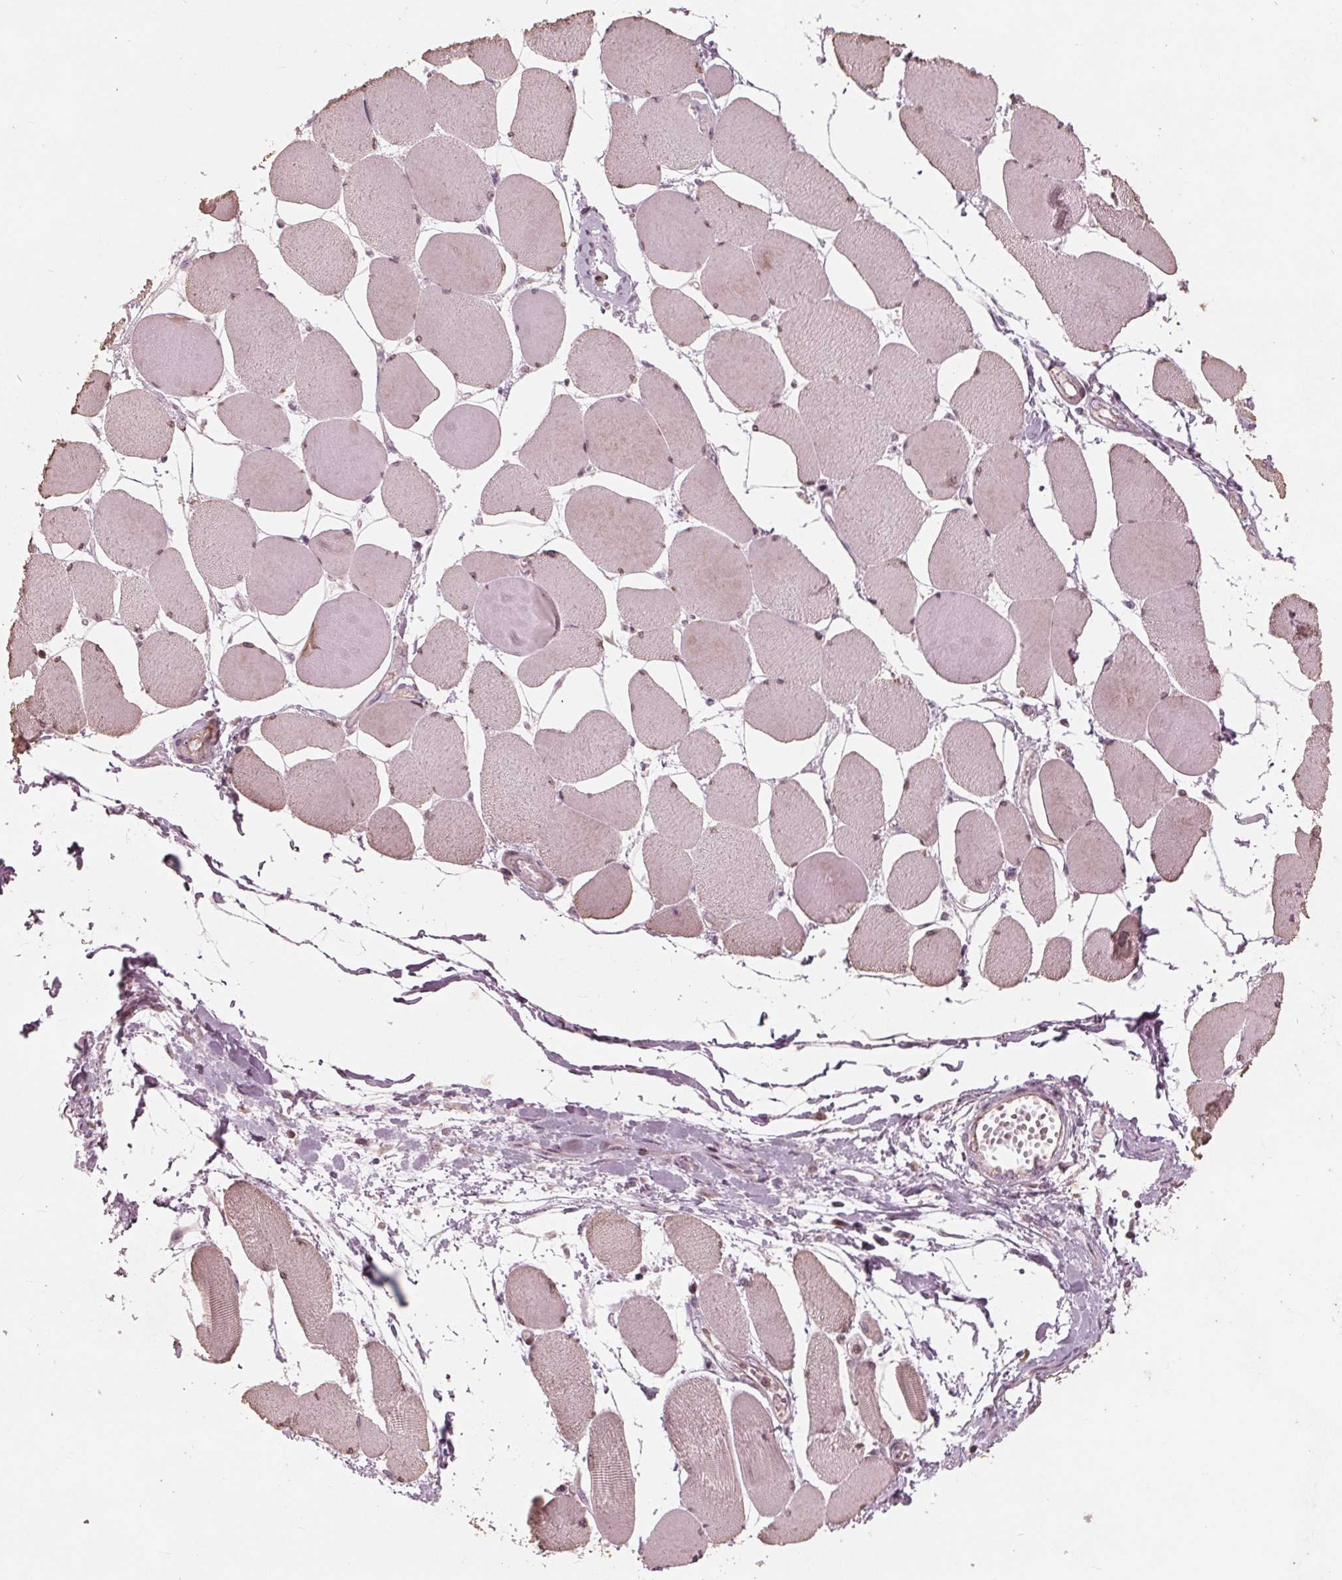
{"staining": {"intensity": "weak", "quantity": "25%-75%", "location": "nuclear"}, "tissue": "skeletal muscle", "cell_type": "Myocytes", "image_type": "normal", "snomed": [{"axis": "morphology", "description": "Normal tissue, NOS"}, {"axis": "topography", "description": "Skeletal muscle"}], "caption": "Immunohistochemical staining of normal skeletal muscle exhibits low levels of weak nuclear expression in about 25%-75% of myocytes.", "gene": "NUP210", "patient": {"sex": "female", "age": 75}}